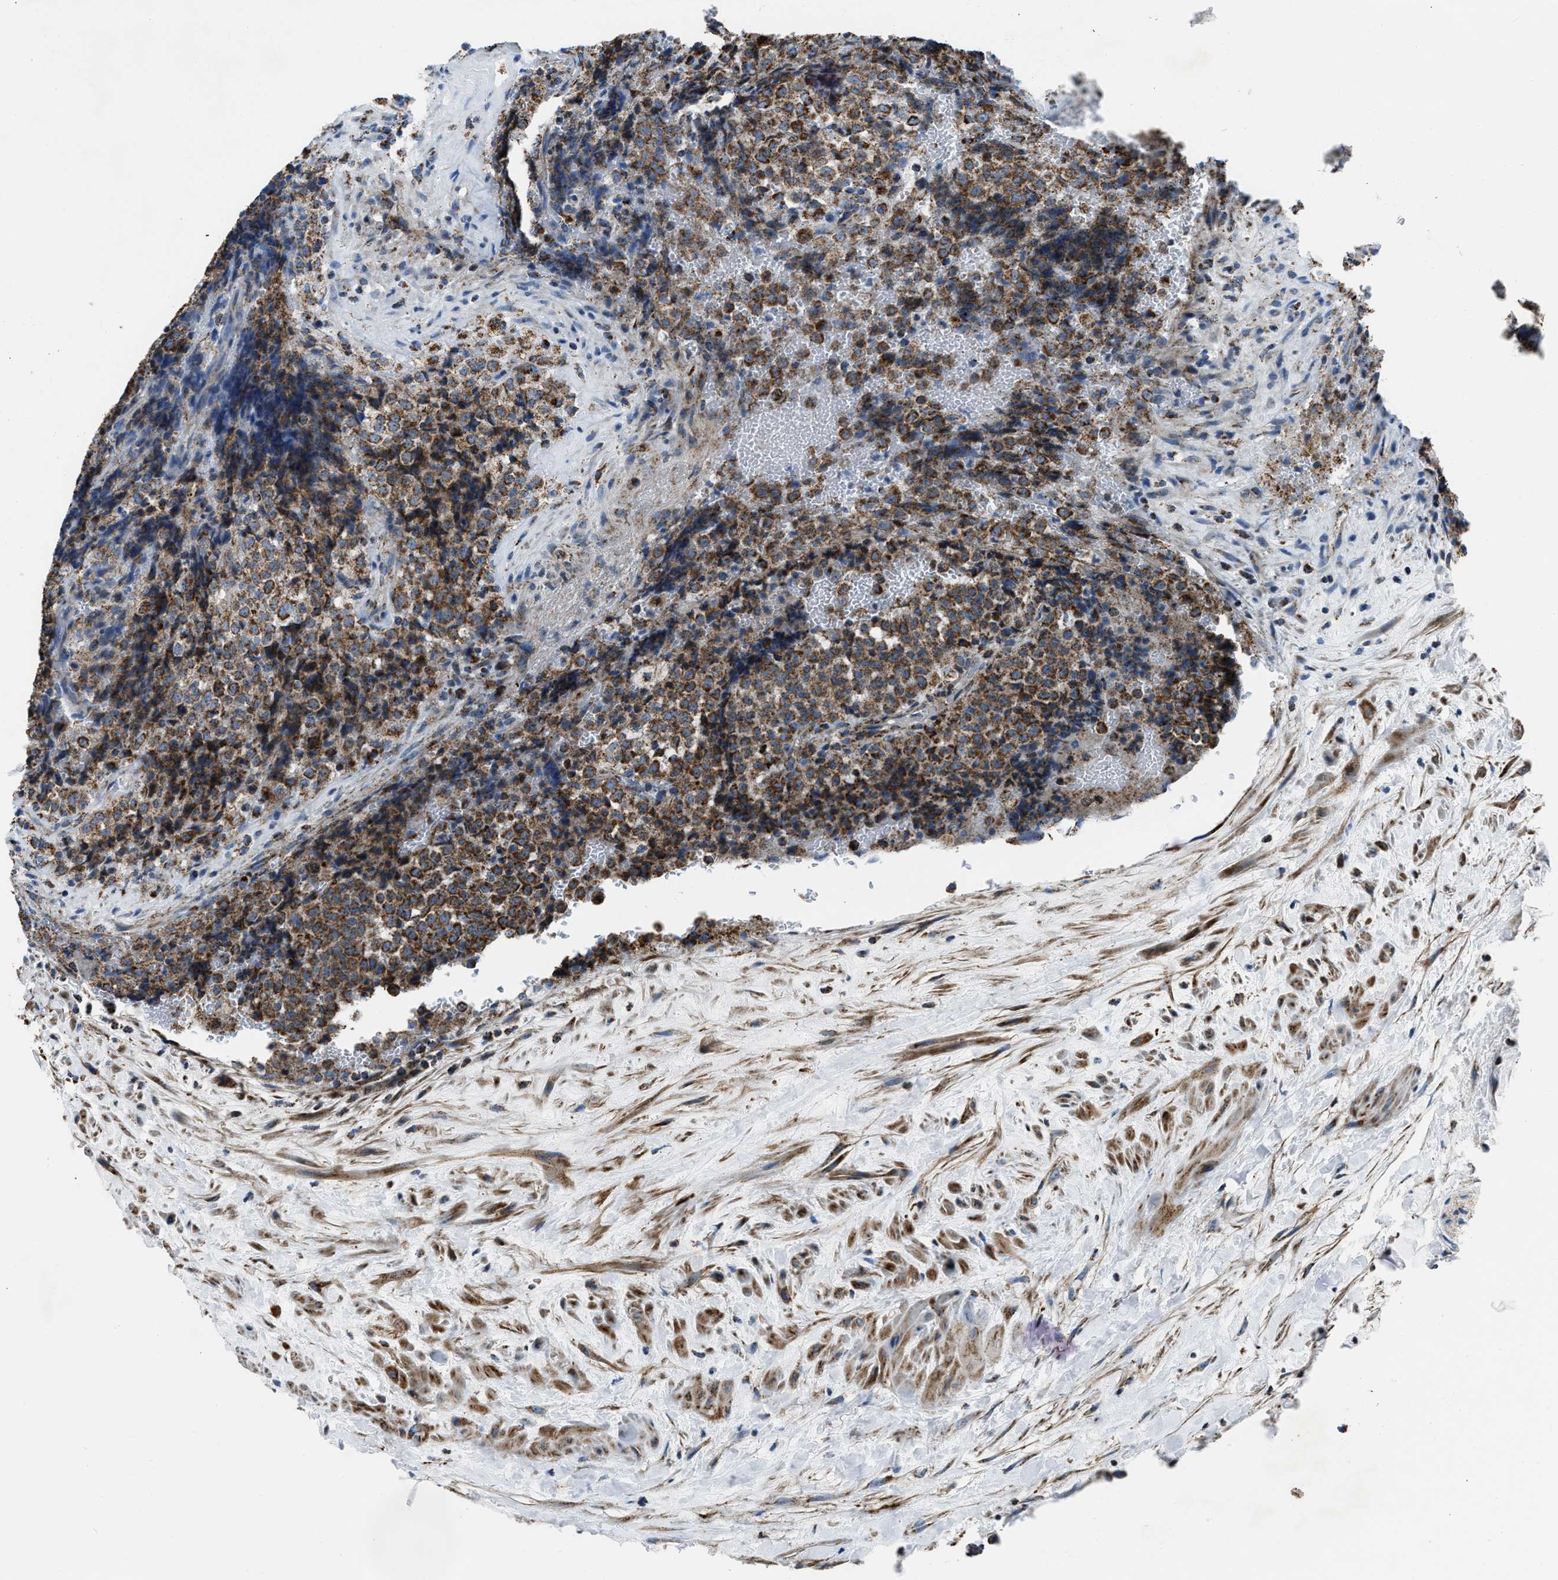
{"staining": {"intensity": "moderate", "quantity": ">75%", "location": "cytoplasmic/membranous"}, "tissue": "testis cancer", "cell_type": "Tumor cells", "image_type": "cancer", "snomed": [{"axis": "morphology", "description": "Seminoma, NOS"}, {"axis": "topography", "description": "Testis"}], "caption": "Testis seminoma tissue shows moderate cytoplasmic/membranous staining in approximately >75% of tumor cells, visualized by immunohistochemistry.", "gene": "NSD3", "patient": {"sex": "male", "age": 59}}